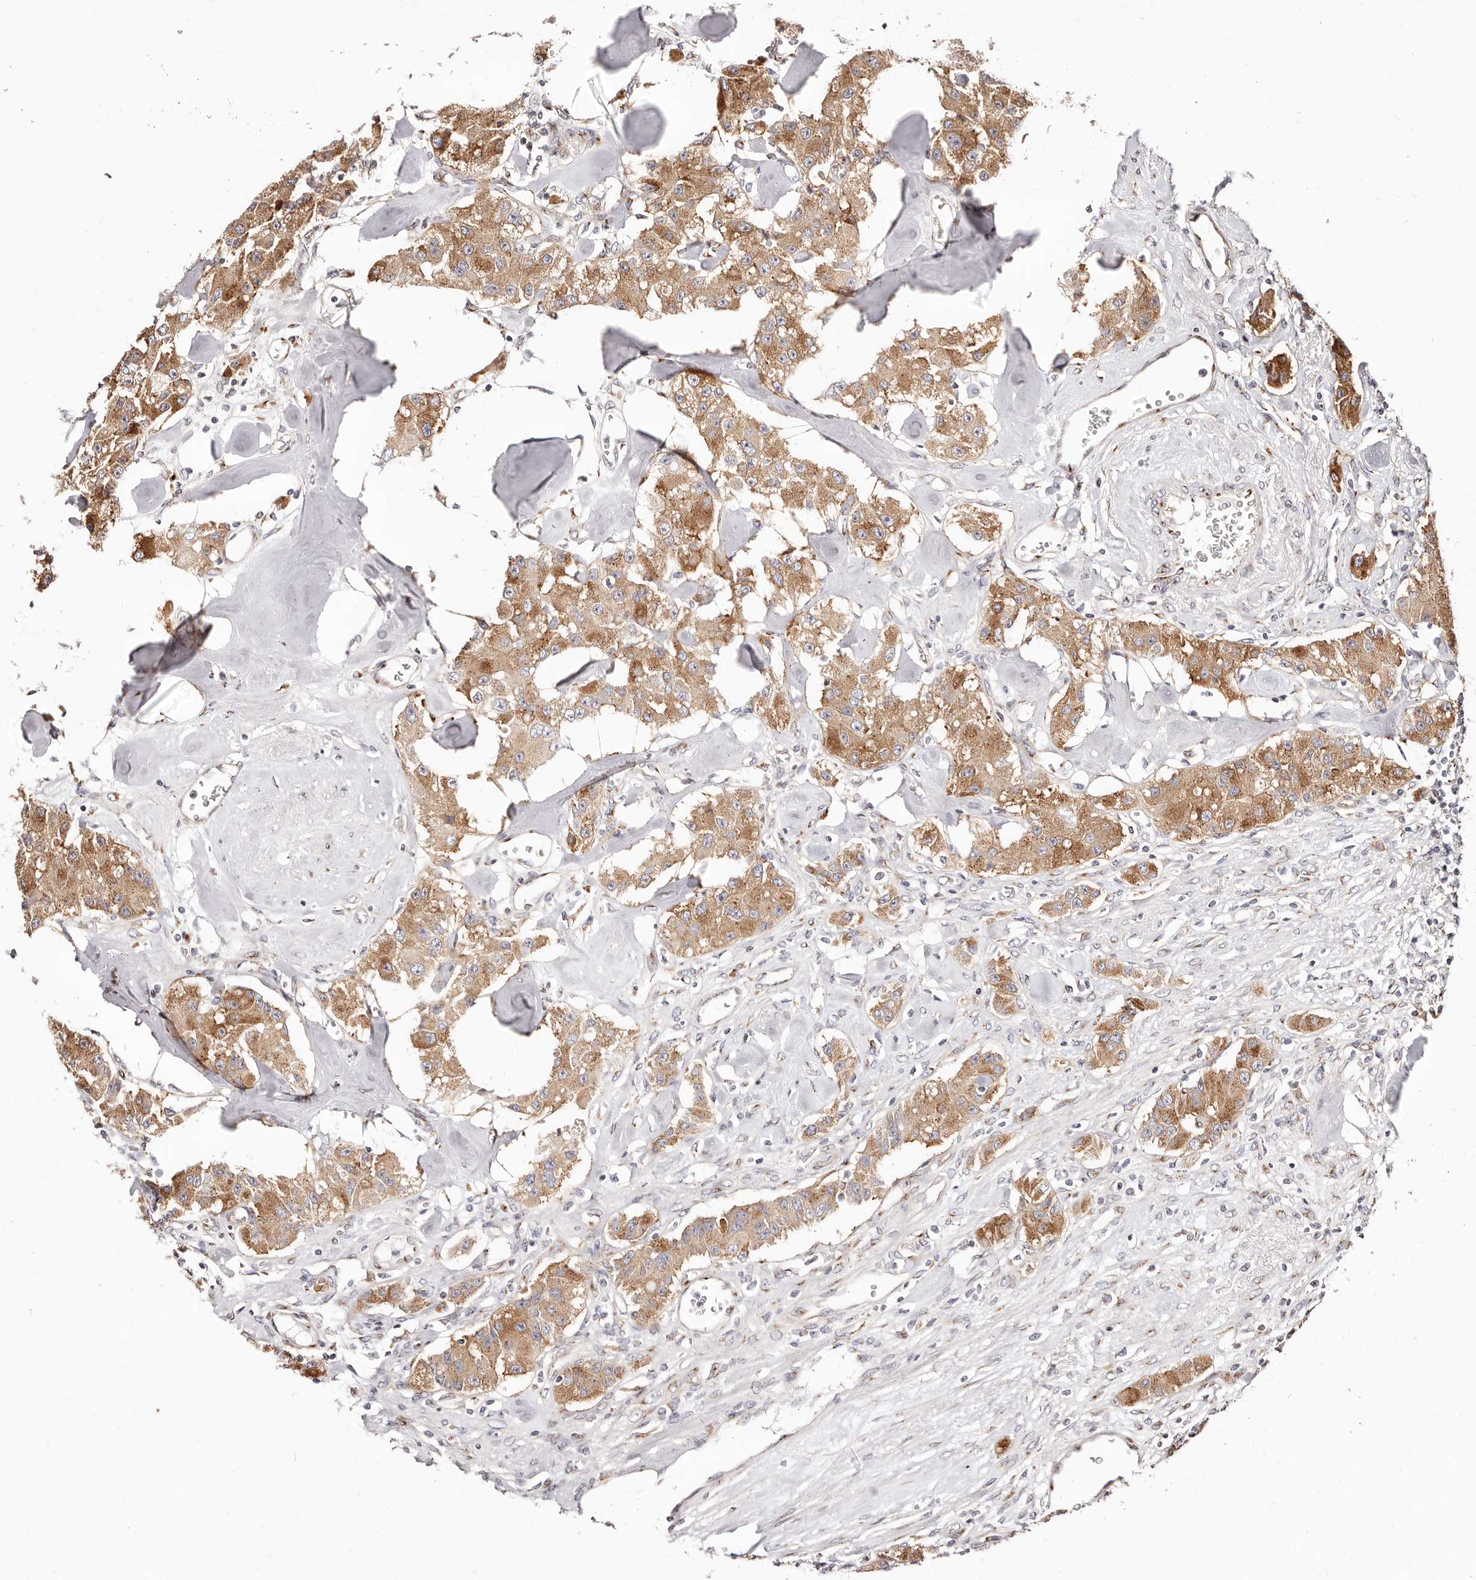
{"staining": {"intensity": "moderate", "quantity": ">75%", "location": "cytoplasmic/membranous"}, "tissue": "carcinoid", "cell_type": "Tumor cells", "image_type": "cancer", "snomed": [{"axis": "morphology", "description": "Carcinoid, malignant, NOS"}, {"axis": "topography", "description": "Pancreas"}], "caption": "The histopathology image reveals staining of carcinoid, revealing moderate cytoplasmic/membranous protein expression (brown color) within tumor cells.", "gene": "MAPK6", "patient": {"sex": "male", "age": 41}}